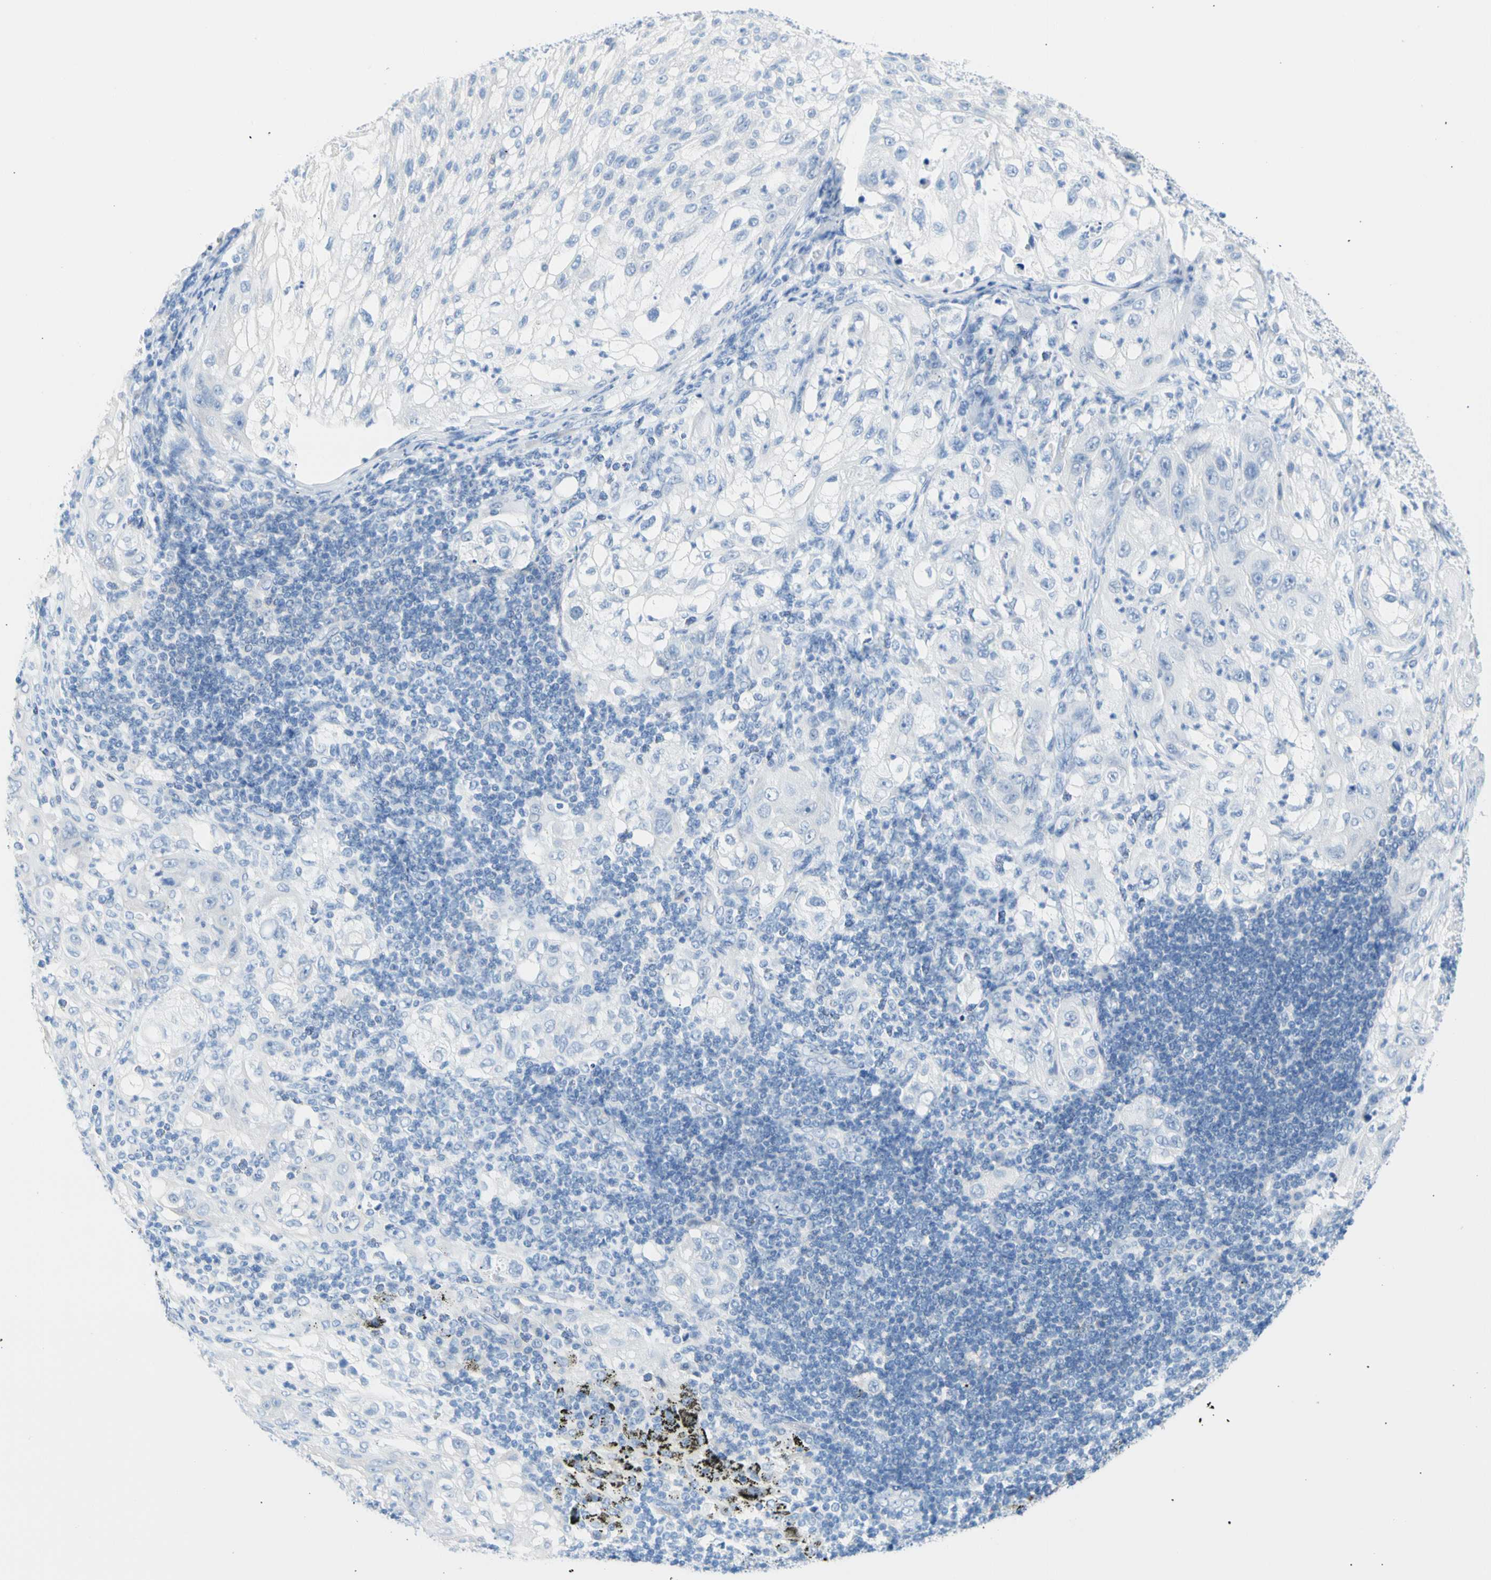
{"staining": {"intensity": "negative", "quantity": "none", "location": "none"}, "tissue": "lung cancer", "cell_type": "Tumor cells", "image_type": "cancer", "snomed": [{"axis": "morphology", "description": "Inflammation, NOS"}, {"axis": "morphology", "description": "Squamous cell carcinoma, NOS"}, {"axis": "topography", "description": "Lymph node"}, {"axis": "topography", "description": "Soft tissue"}, {"axis": "topography", "description": "Lung"}], "caption": "Immunohistochemical staining of squamous cell carcinoma (lung) reveals no significant expression in tumor cells.", "gene": "CEL", "patient": {"sex": "male", "age": 66}}